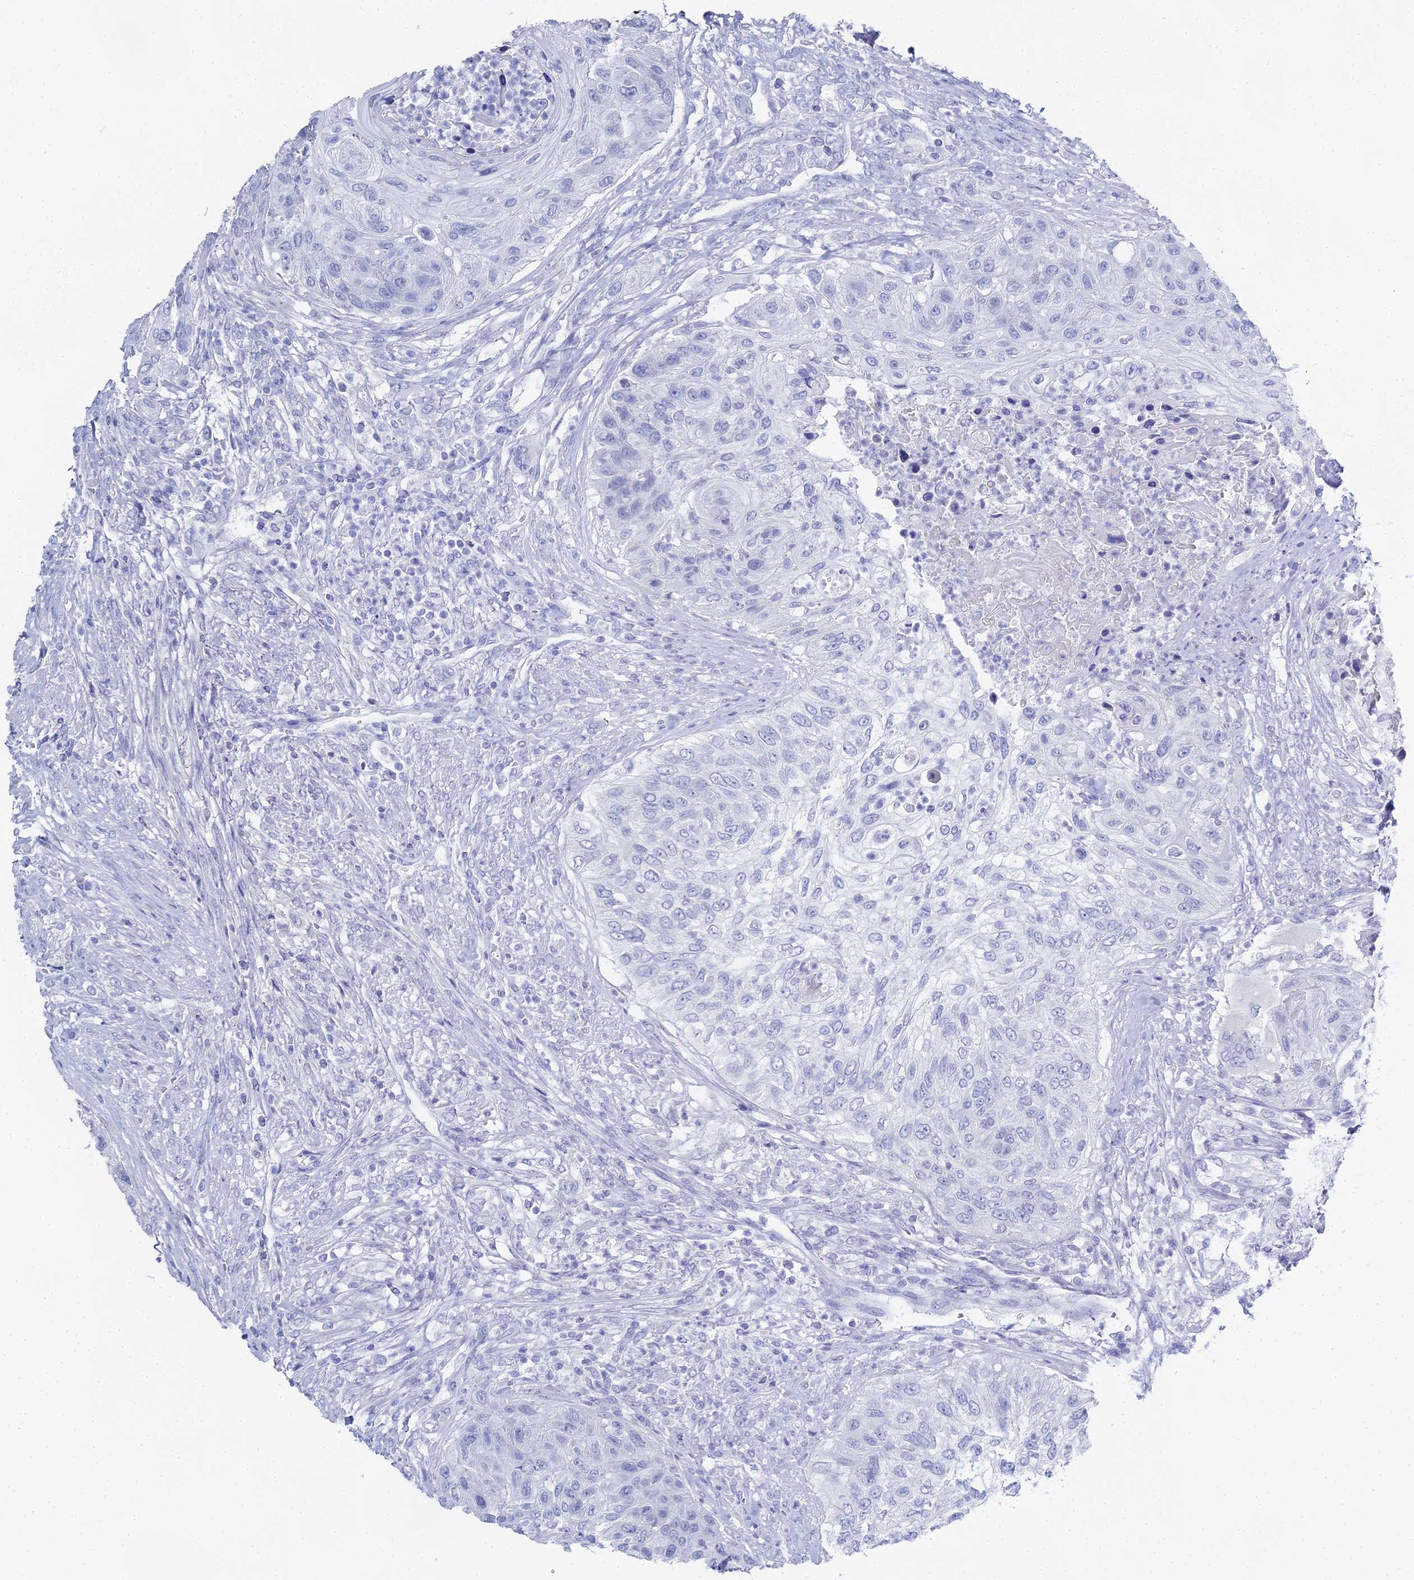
{"staining": {"intensity": "negative", "quantity": "none", "location": "none"}, "tissue": "urothelial cancer", "cell_type": "Tumor cells", "image_type": "cancer", "snomed": [{"axis": "morphology", "description": "Urothelial carcinoma, High grade"}, {"axis": "topography", "description": "Urinary bladder"}], "caption": "This histopathology image is of urothelial cancer stained with immunohistochemistry to label a protein in brown with the nuclei are counter-stained blue. There is no staining in tumor cells.", "gene": "ALPP", "patient": {"sex": "female", "age": 60}}